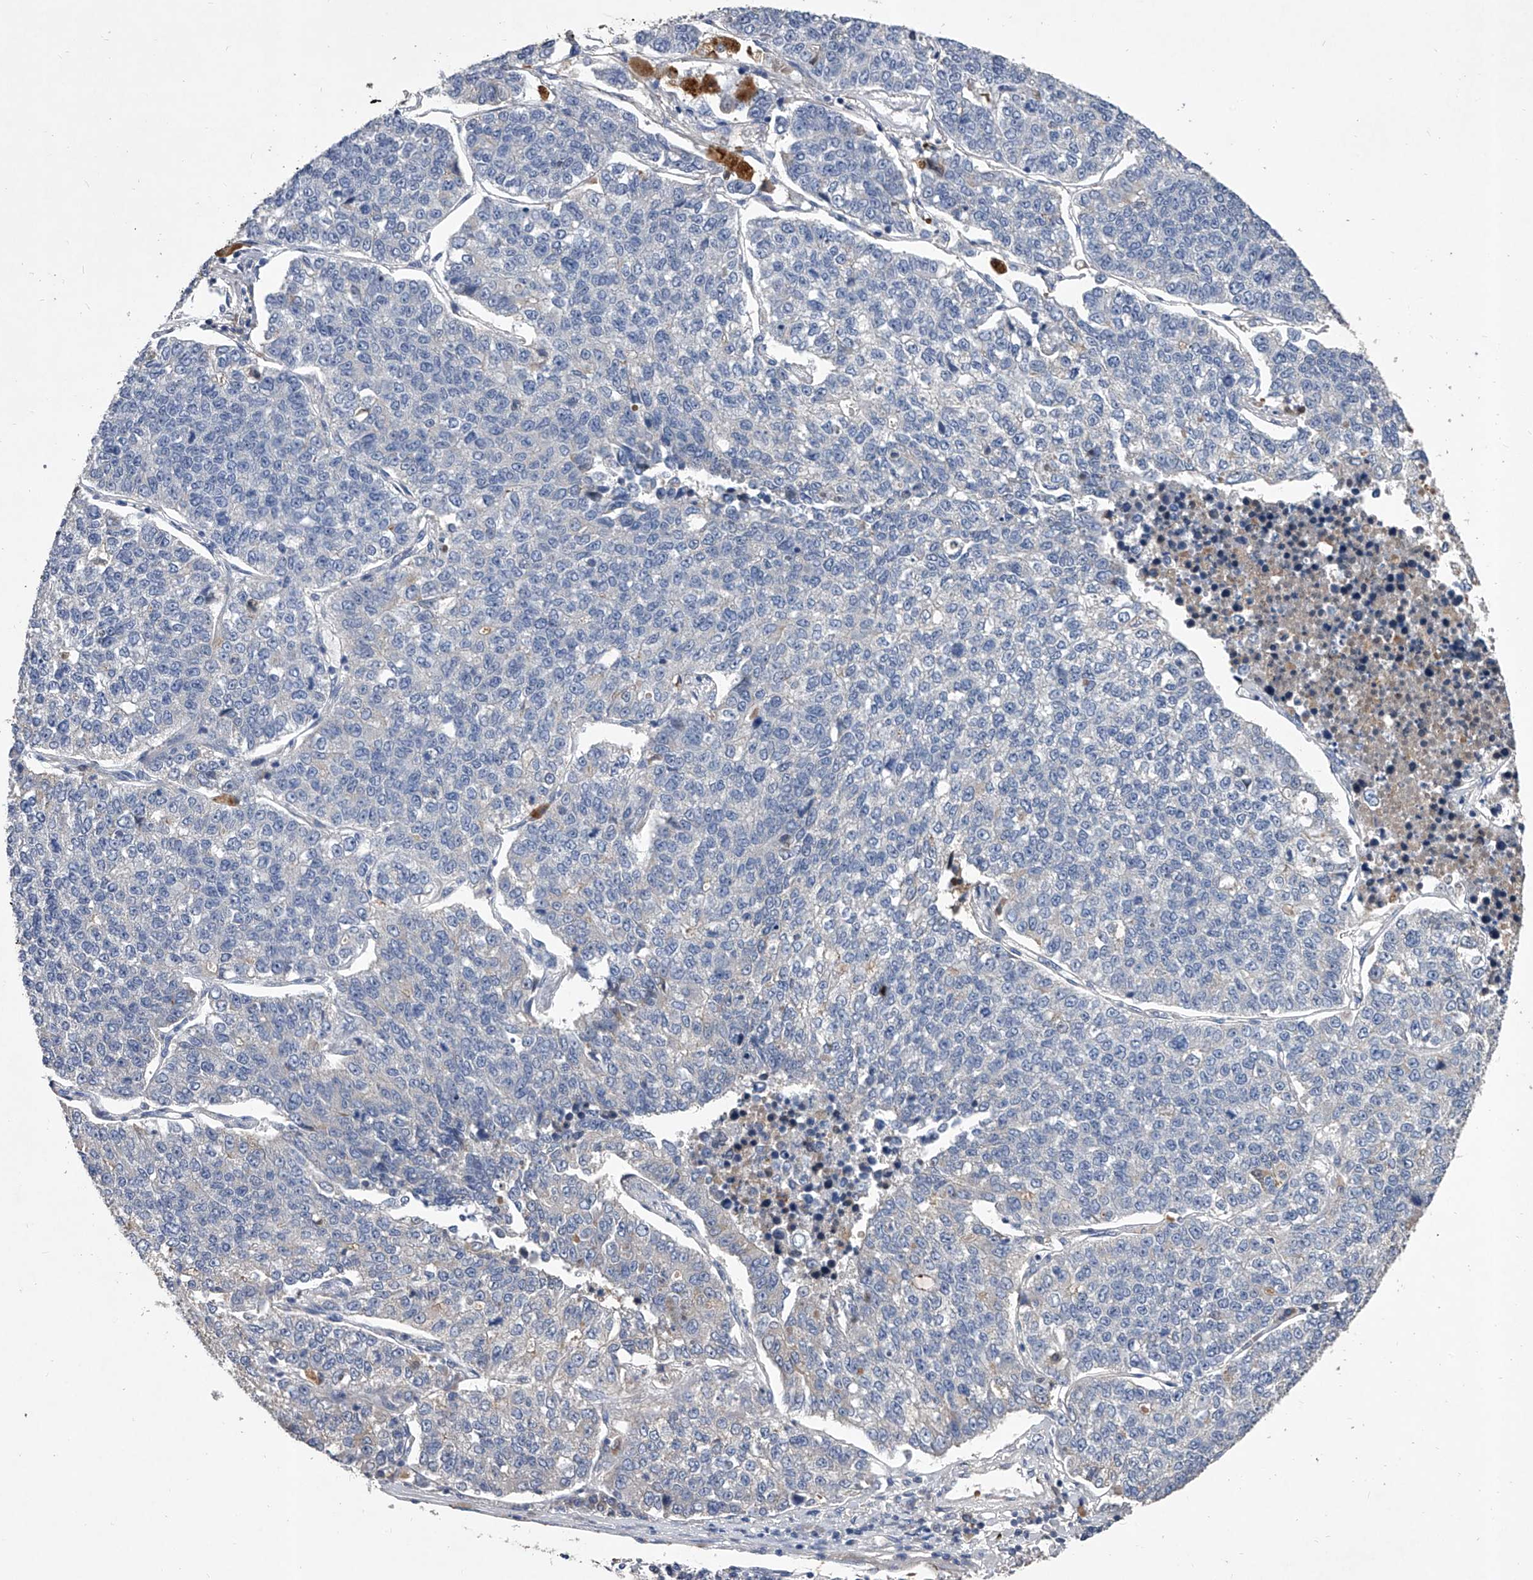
{"staining": {"intensity": "negative", "quantity": "none", "location": "none"}, "tissue": "lung cancer", "cell_type": "Tumor cells", "image_type": "cancer", "snomed": [{"axis": "morphology", "description": "Adenocarcinoma, NOS"}, {"axis": "topography", "description": "Lung"}], "caption": "Immunohistochemistry (IHC) micrograph of neoplastic tissue: lung cancer (adenocarcinoma) stained with DAB demonstrates no significant protein expression in tumor cells.", "gene": "C5", "patient": {"sex": "male", "age": 49}}